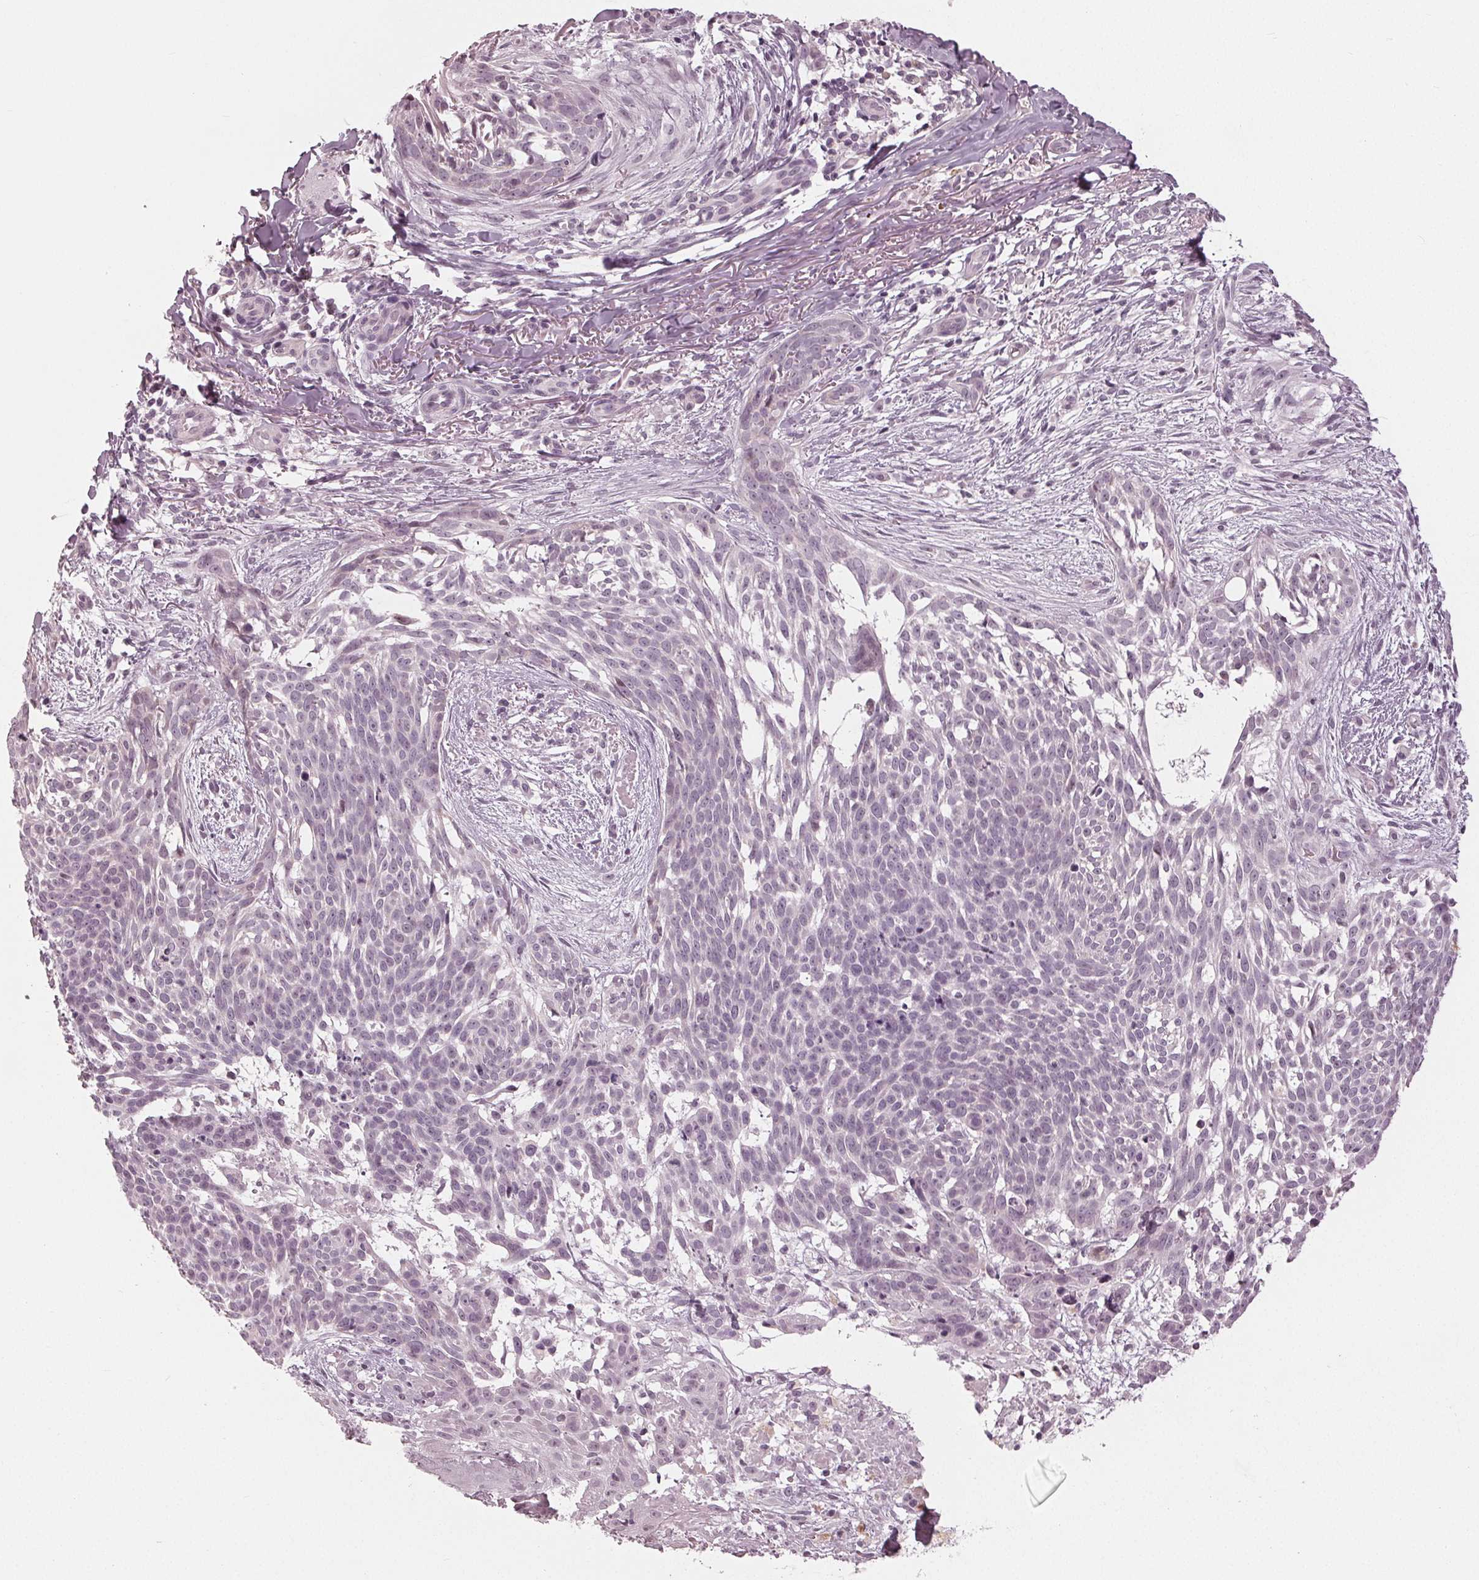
{"staining": {"intensity": "negative", "quantity": "none", "location": "none"}, "tissue": "skin cancer", "cell_type": "Tumor cells", "image_type": "cancer", "snomed": [{"axis": "morphology", "description": "Basal cell carcinoma"}, {"axis": "topography", "description": "Skin"}], "caption": "A high-resolution micrograph shows immunohistochemistry staining of skin cancer (basal cell carcinoma), which shows no significant positivity in tumor cells.", "gene": "ADPRHL1", "patient": {"sex": "male", "age": 88}}